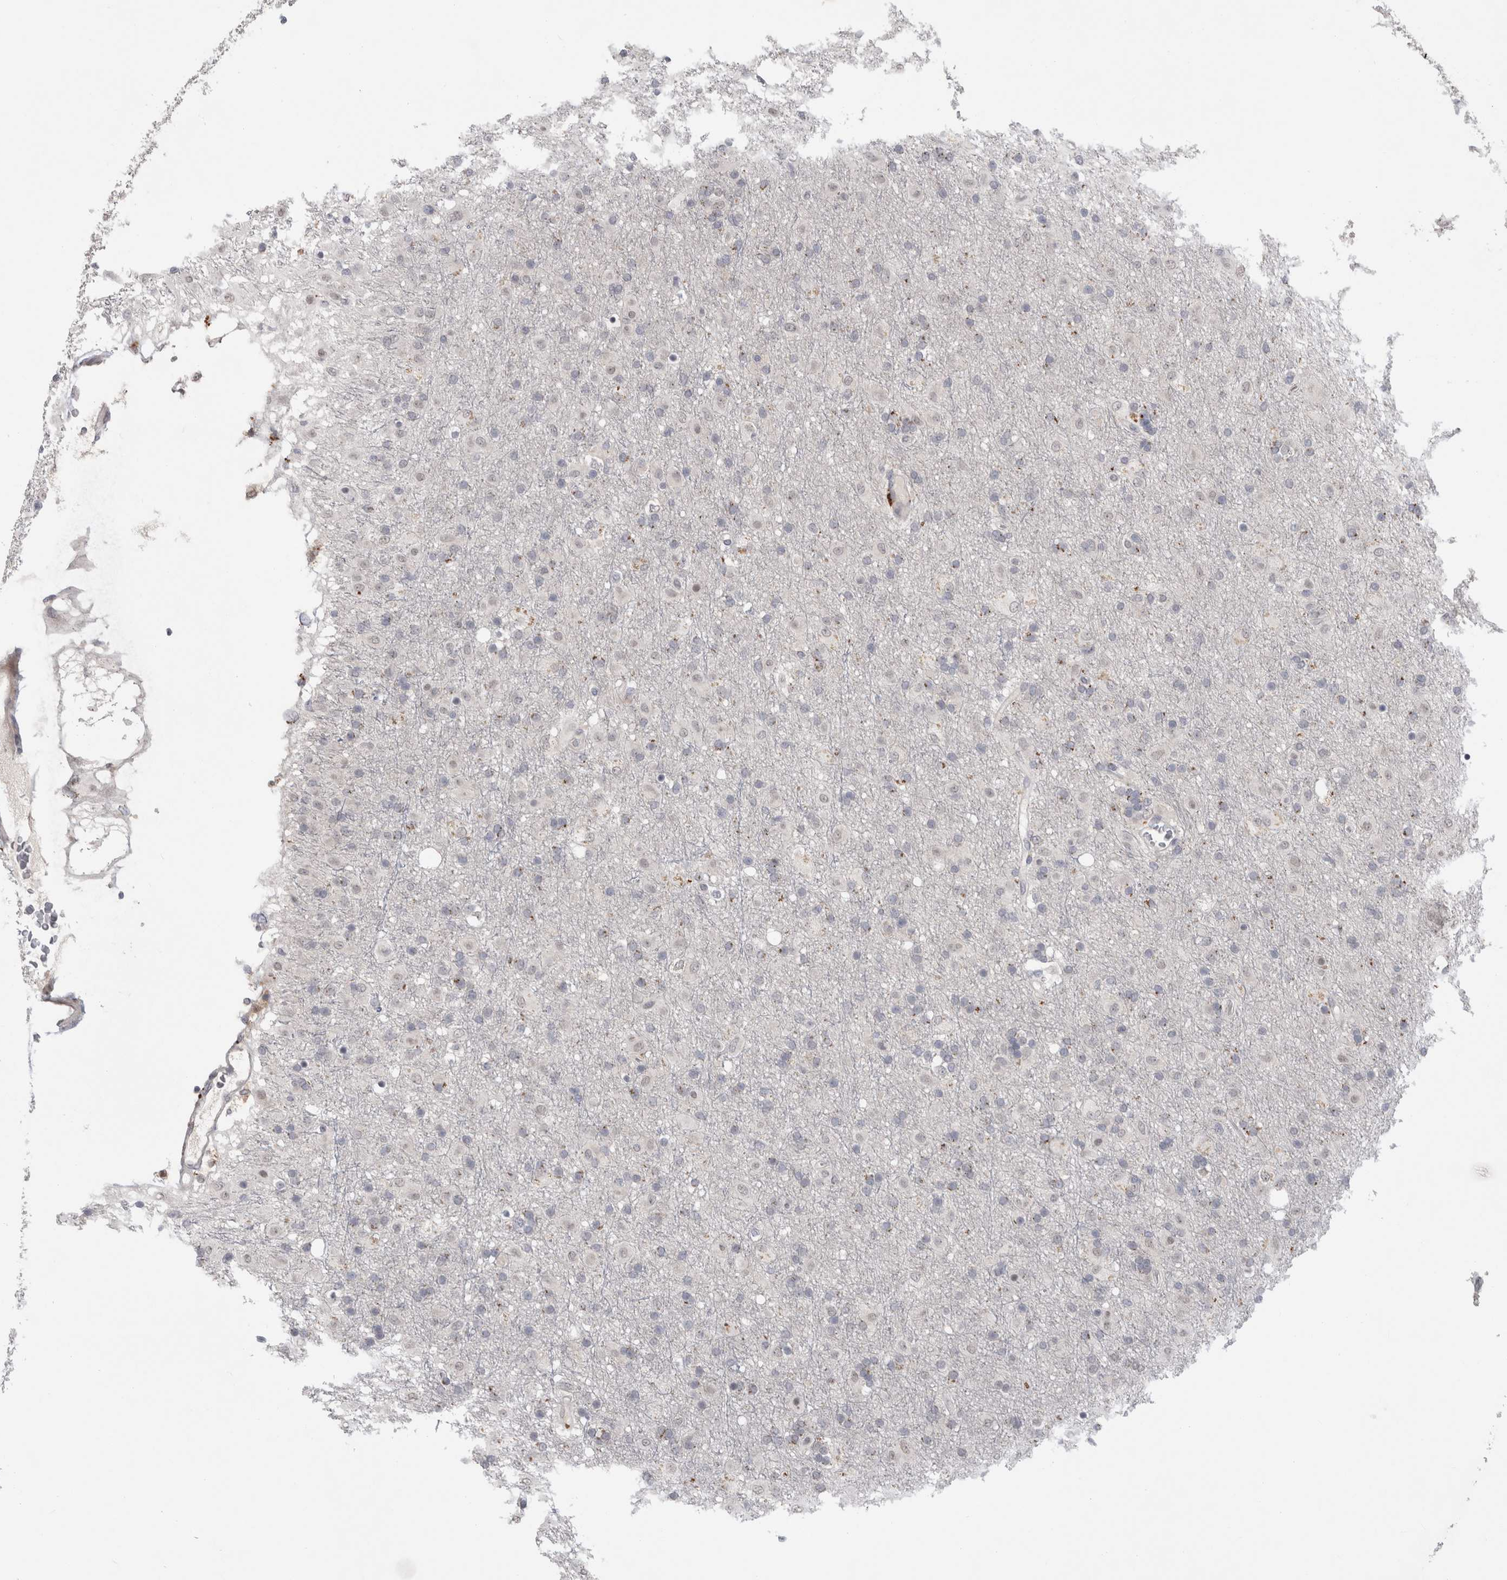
{"staining": {"intensity": "negative", "quantity": "none", "location": "none"}, "tissue": "glioma", "cell_type": "Tumor cells", "image_type": "cancer", "snomed": [{"axis": "morphology", "description": "Glioma, malignant, Low grade"}, {"axis": "topography", "description": "Brain"}], "caption": "IHC image of human low-grade glioma (malignant) stained for a protein (brown), which reveals no expression in tumor cells.", "gene": "MTBP", "patient": {"sex": "male", "age": 65}}